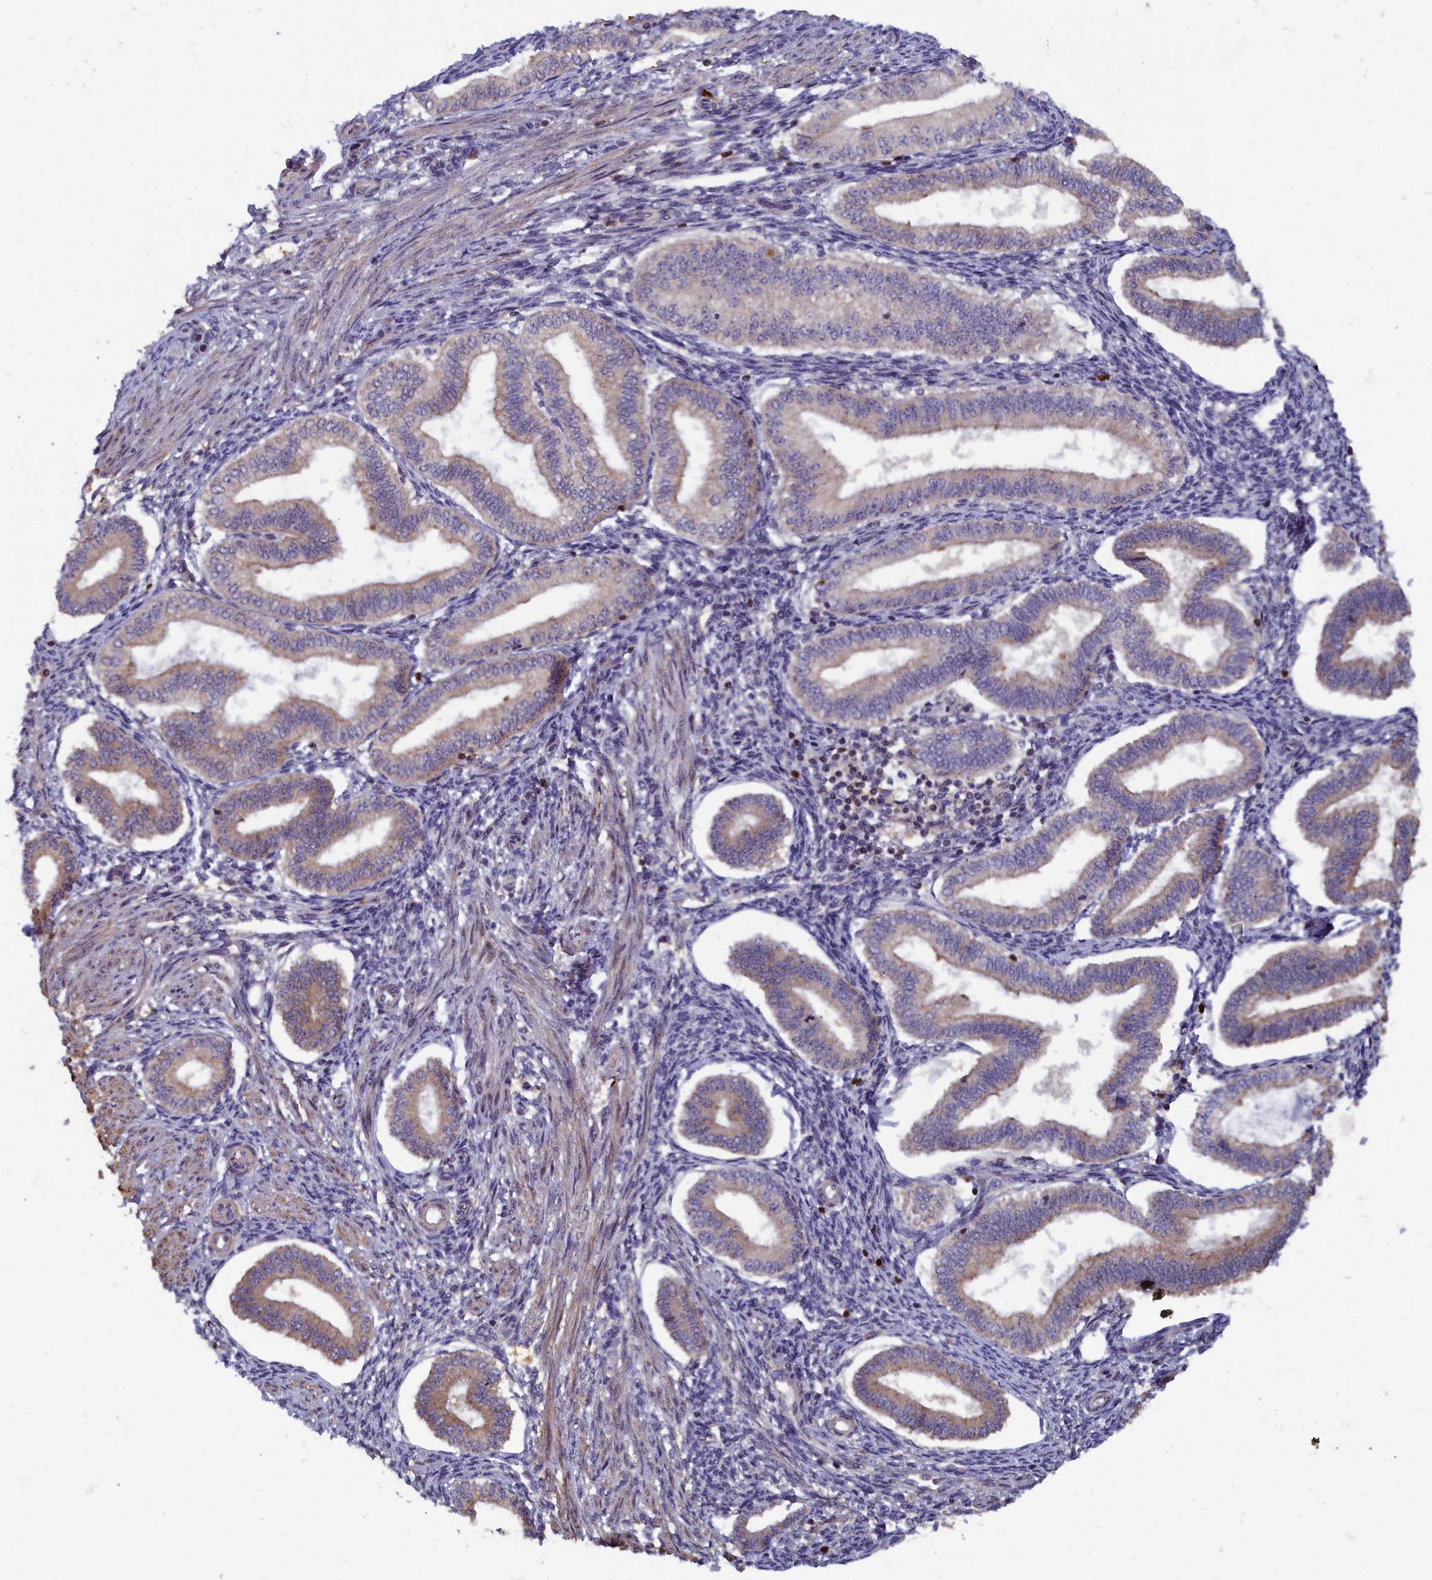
{"staining": {"intensity": "weak", "quantity": "<25%", "location": "cytoplasmic/membranous"}, "tissue": "endometrium", "cell_type": "Cells in endometrial stroma", "image_type": "normal", "snomed": [{"axis": "morphology", "description": "Normal tissue, NOS"}, {"axis": "topography", "description": "Endometrium"}], "caption": "This image is of normal endometrium stained with immunohistochemistry (IHC) to label a protein in brown with the nuclei are counter-stained blue. There is no expression in cells in endometrial stroma. Brightfield microscopy of immunohistochemistry (IHC) stained with DAB (3,3'-diaminobenzidine) (brown) and hematoxylin (blue), captured at high magnification.", "gene": "TNK2", "patient": {"sex": "female", "age": 39}}